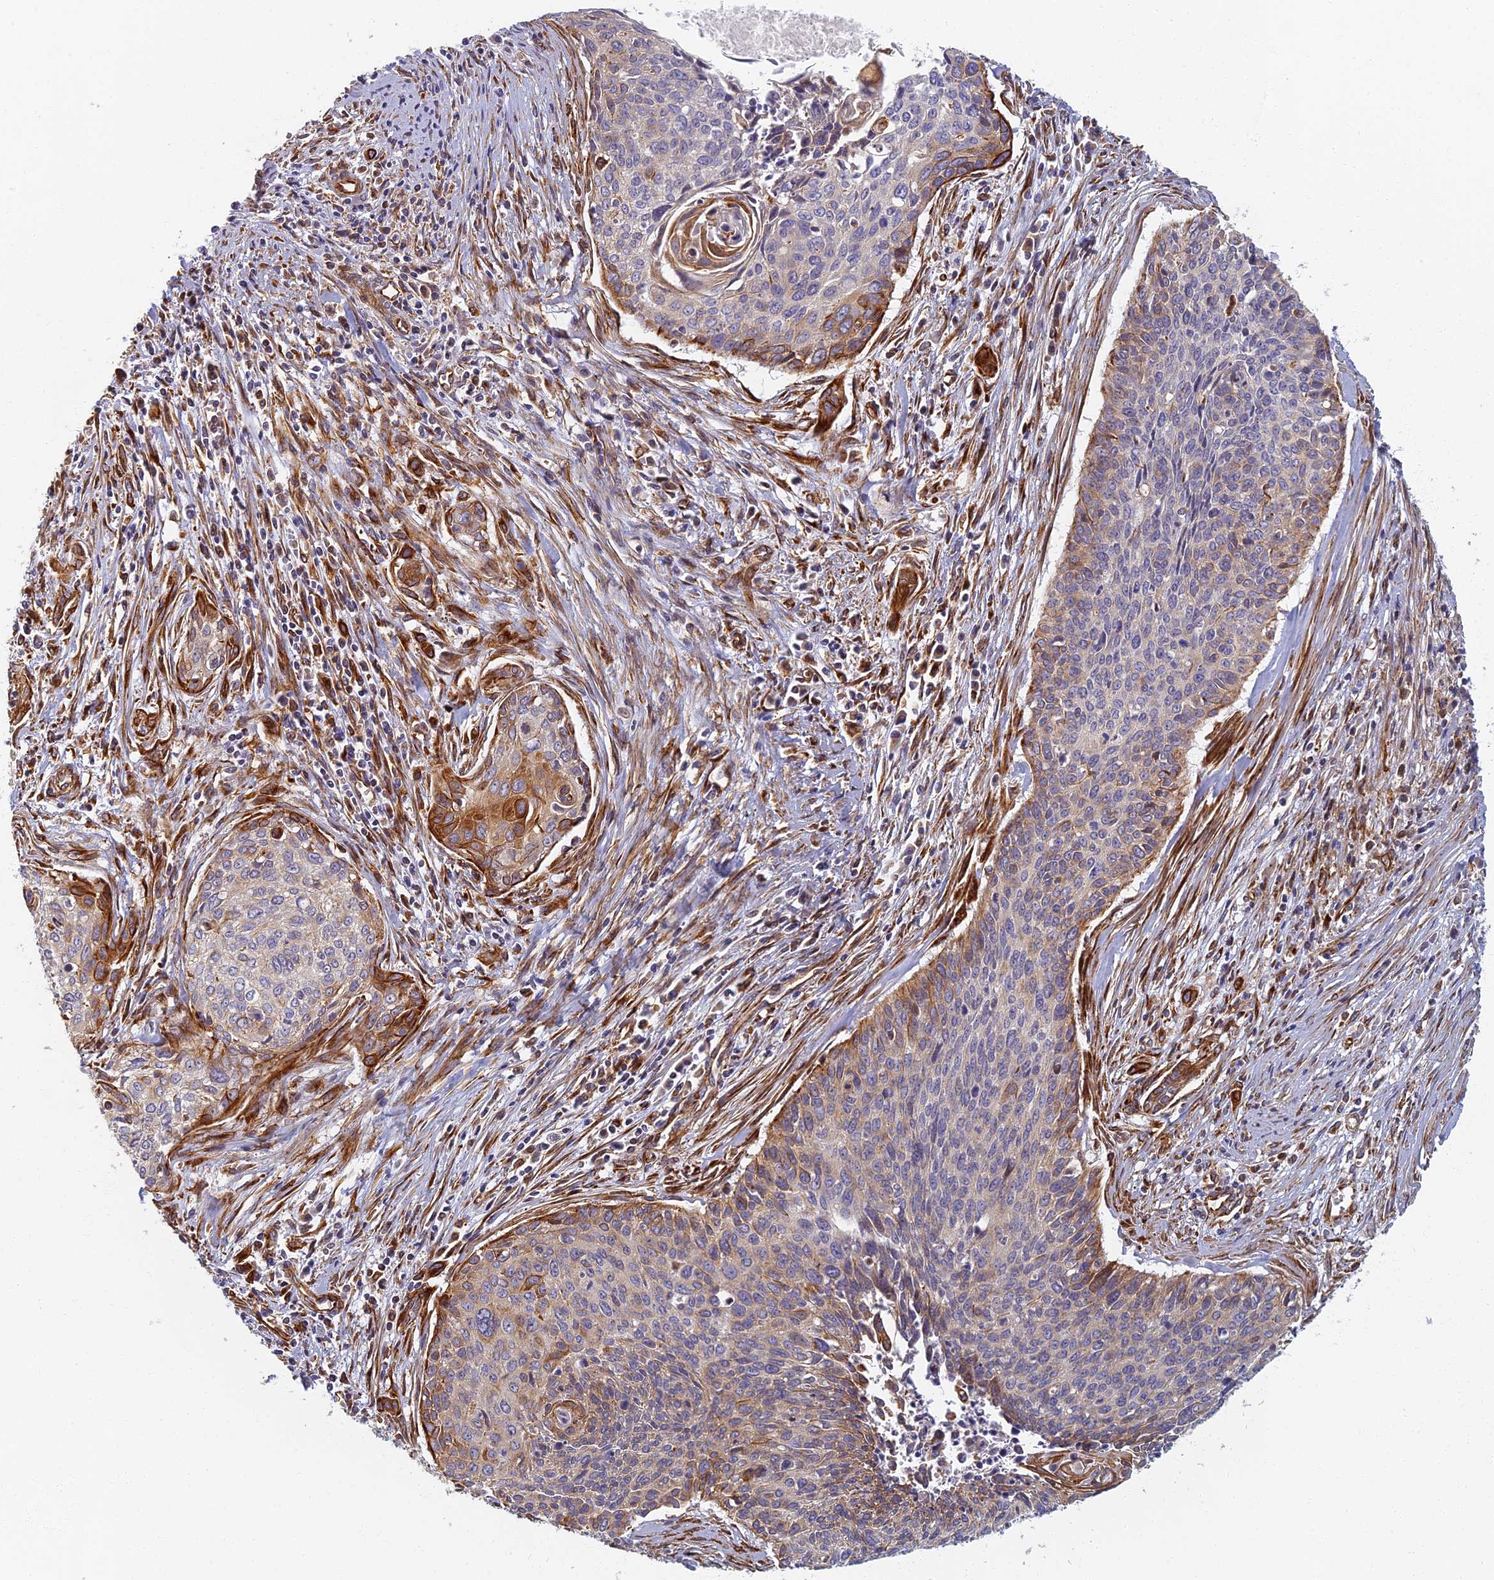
{"staining": {"intensity": "strong", "quantity": "<25%", "location": "cytoplasmic/membranous"}, "tissue": "cervical cancer", "cell_type": "Tumor cells", "image_type": "cancer", "snomed": [{"axis": "morphology", "description": "Squamous cell carcinoma, NOS"}, {"axis": "topography", "description": "Cervix"}], "caption": "Brown immunohistochemical staining in cervical squamous cell carcinoma displays strong cytoplasmic/membranous expression in about <25% of tumor cells.", "gene": "ABCB10", "patient": {"sex": "female", "age": 55}}